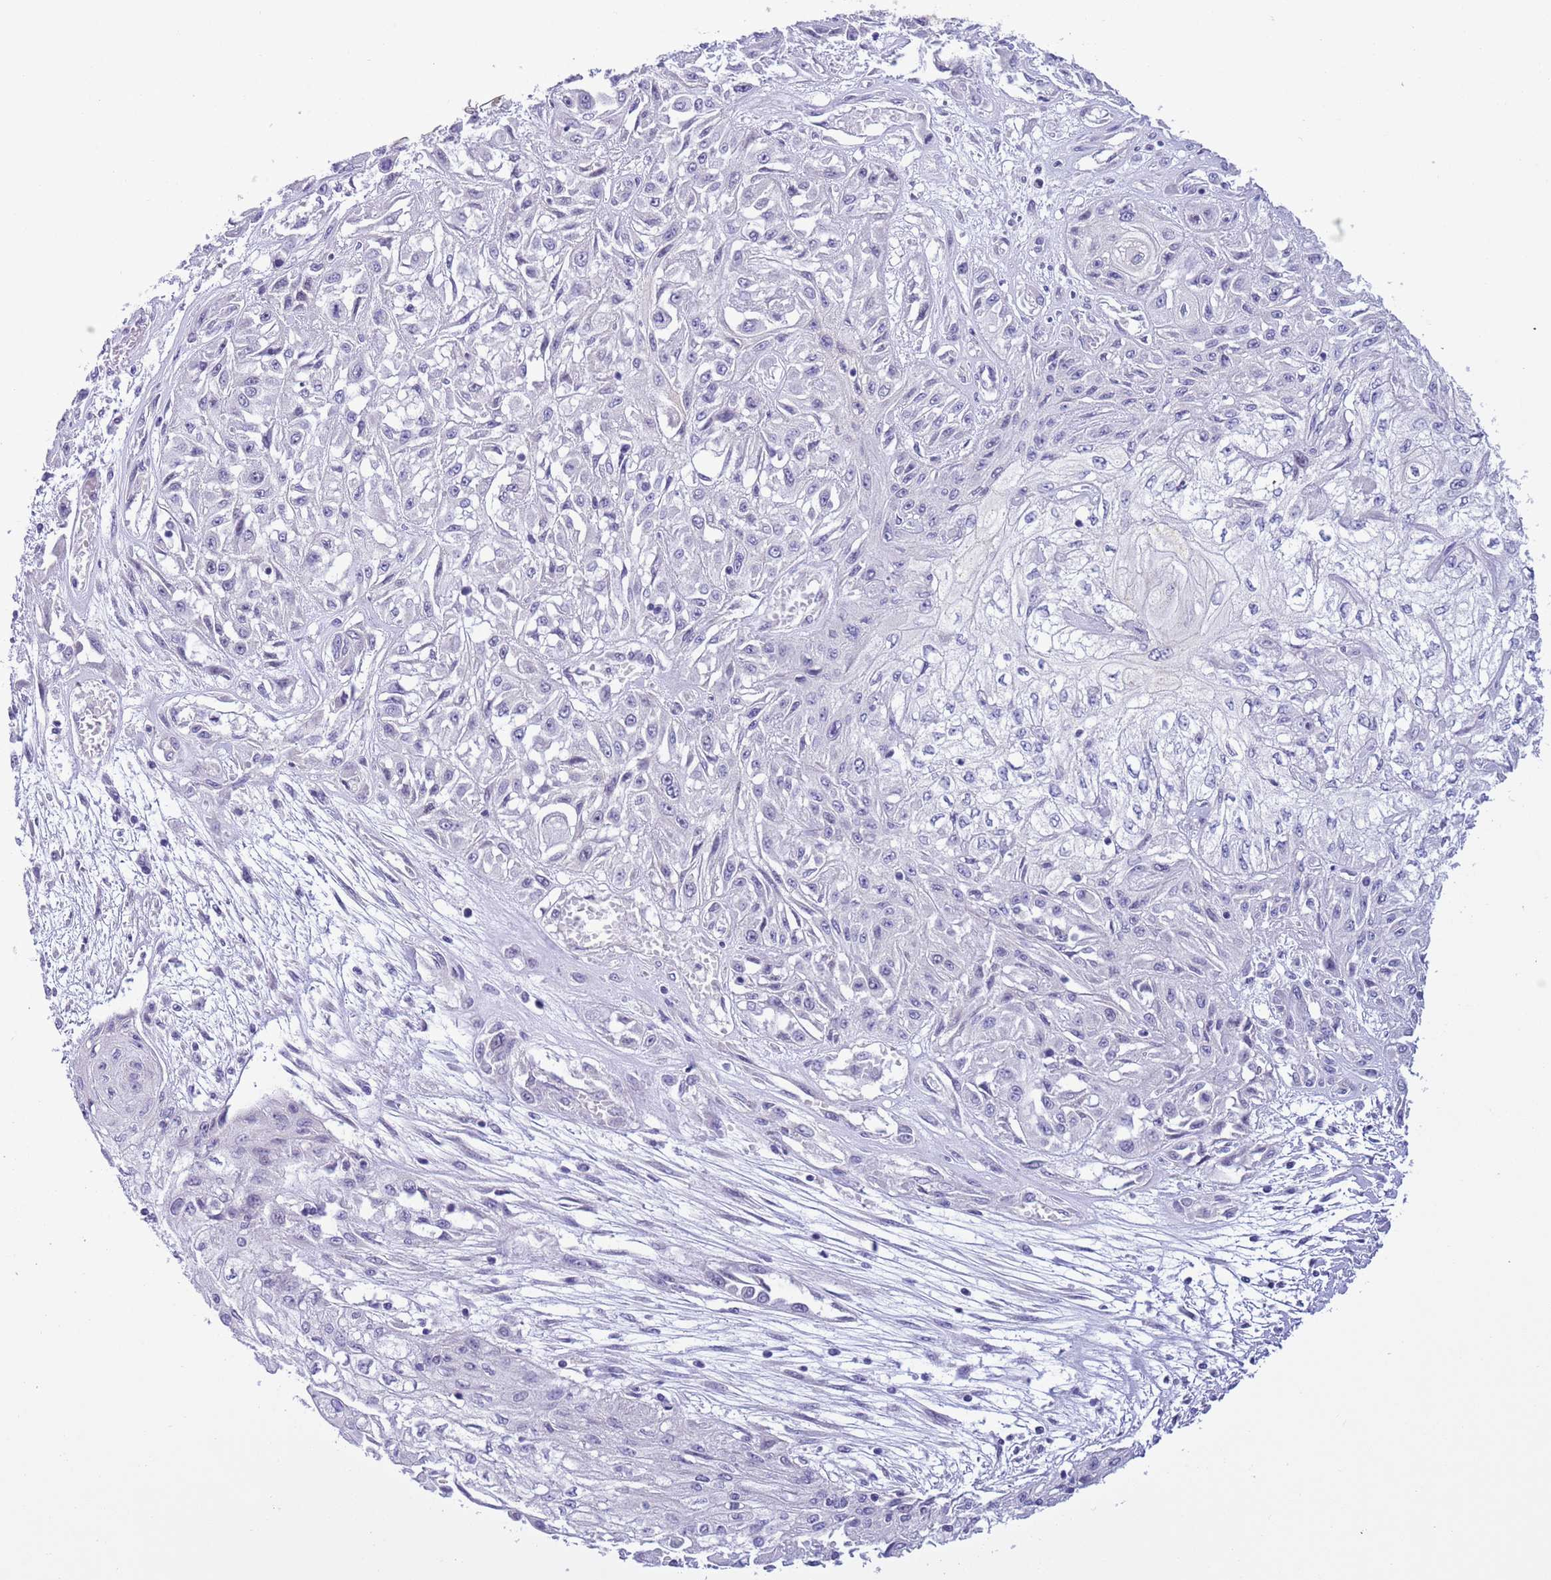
{"staining": {"intensity": "negative", "quantity": "none", "location": "none"}, "tissue": "skin cancer", "cell_type": "Tumor cells", "image_type": "cancer", "snomed": [{"axis": "morphology", "description": "Squamous cell carcinoma, NOS"}, {"axis": "morphology", "description": "Squamous cell carcinoma, metastatic, NOS"}, {"axis": "topography", "description": "Skin"}, {"axis": "topography", "description": "Lymph node"}], "caption": "A micrograph of skin cancer (metastatic squamous cell carcinoma) stained for a protein reveals no brown staining in tumor cells.", "gene": "NET1", "patient": {"sex": "male", "age": 75}}